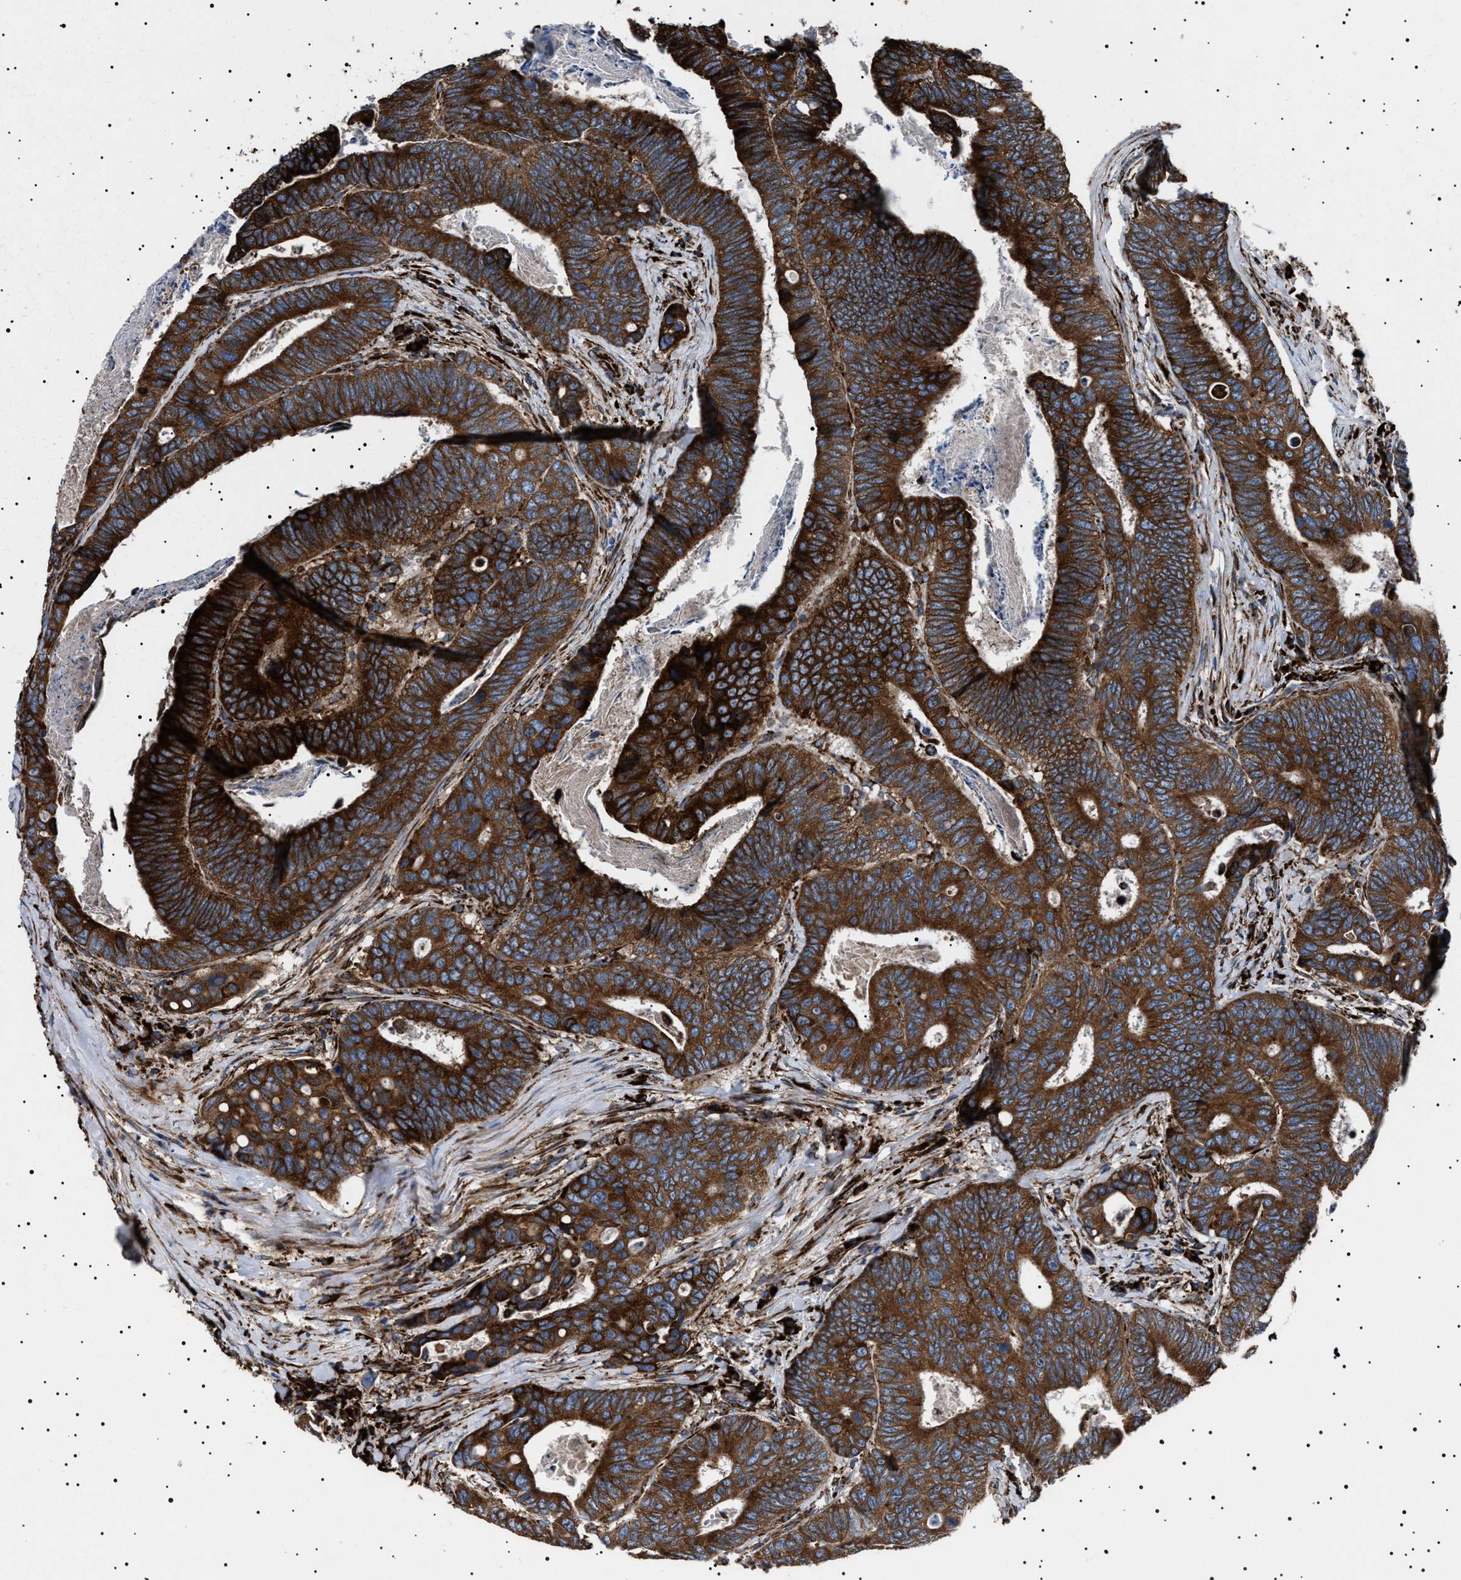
{"staining": {"intensity": "strong", "quantity": ">75%", "location": "cytoplasmic/membranous"}, "tissue": "colorectal cancer", "cell_type": "Tumor cells", "image_type": "cancer", "snomed": [{"axis": "morphology", "description": "Inflammation, NOS"}, {"axis": "morphology", "description": "Adenocarcinoma, NOS"}, {"axis": "topography", "description": "Colon"}], "caption": "This is a micrograph of immunohistochemistry (IHC) staining of colorectal adenocarcinoma, which shows strong positivity in the cytoplasmic/membranous of tumor cells.", "gene": "TOP1MT", "patient": {"sex": "male", "age": 72}}